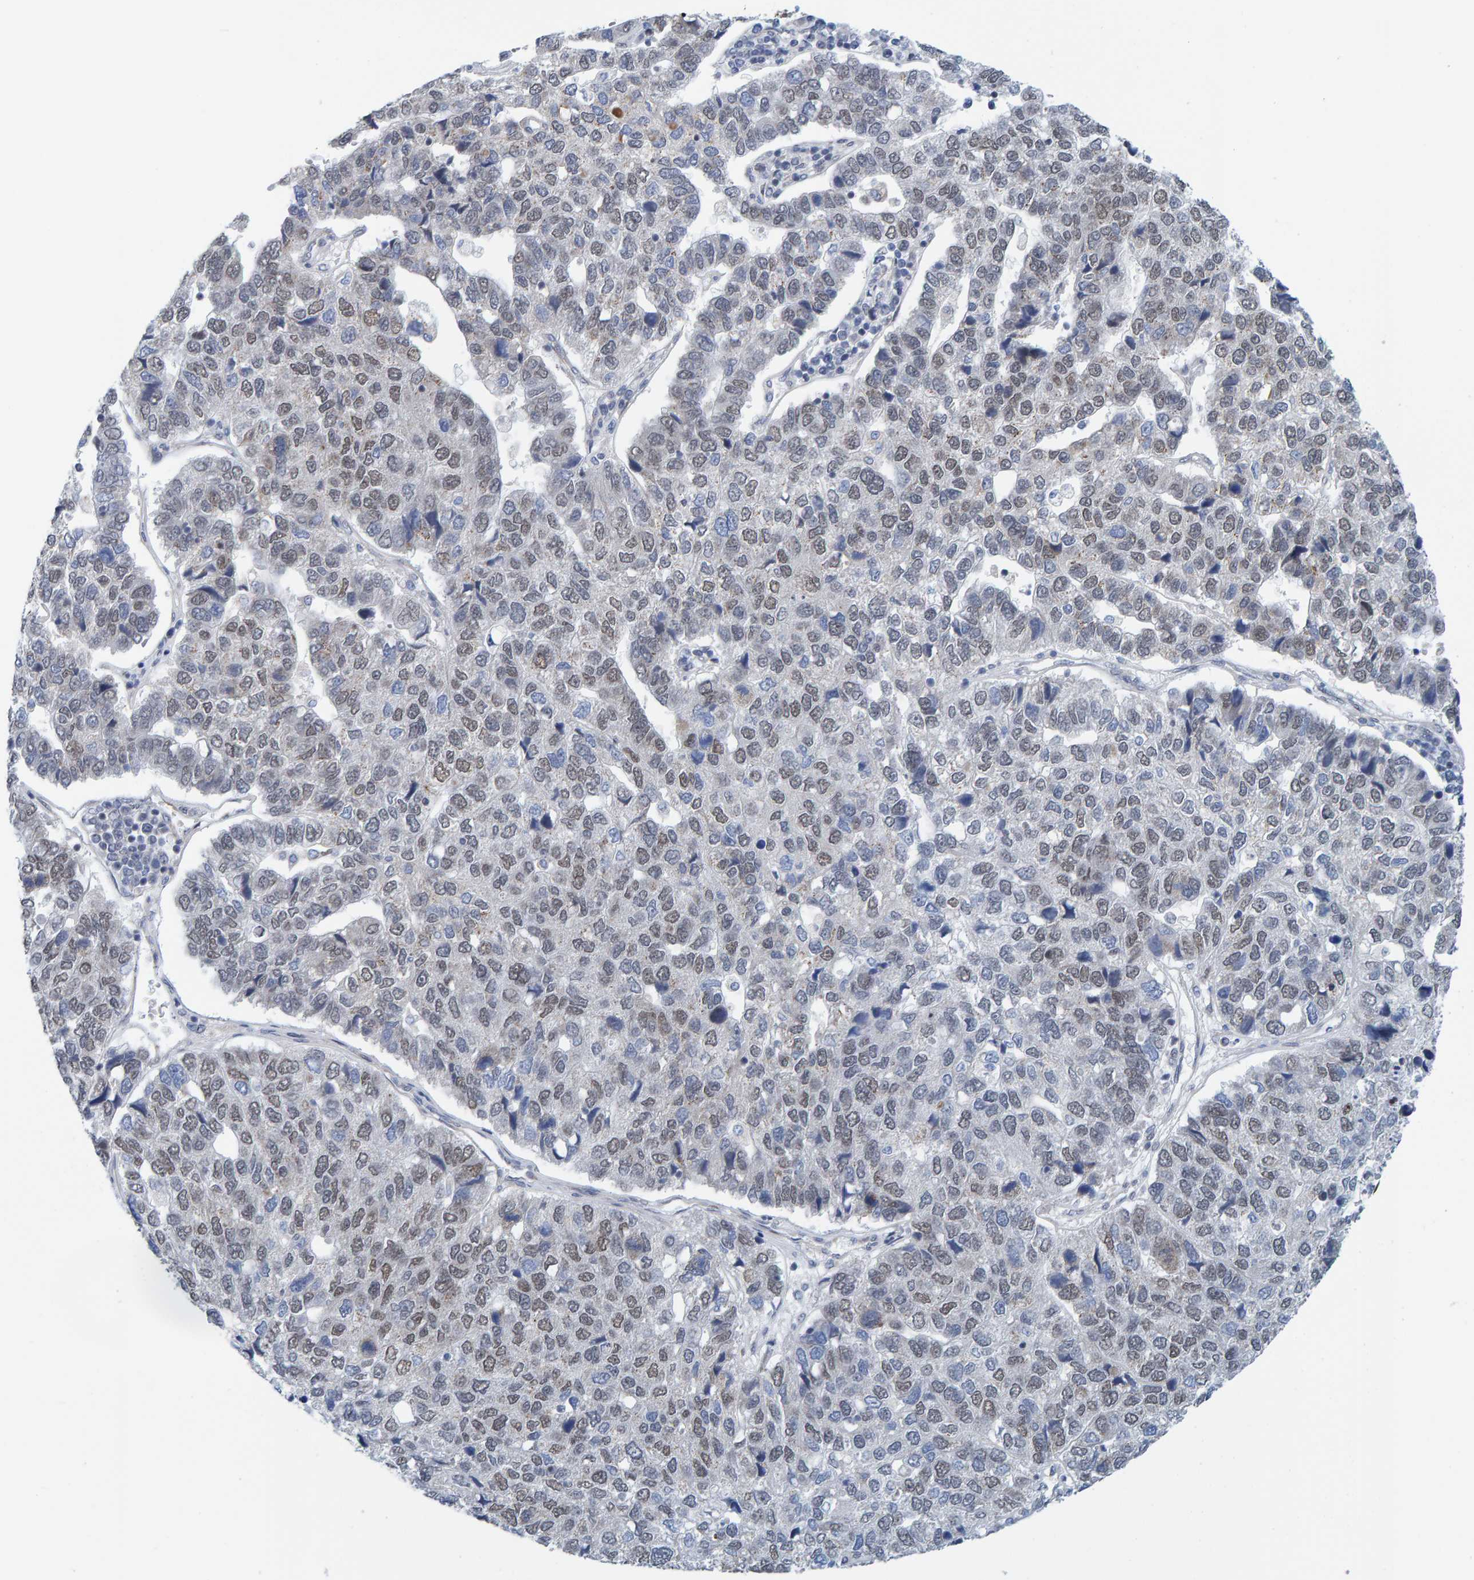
{"staining": {"intensity": "weak", "quantity": "25%-75%", "location": "nuclear"}, "tissue": "pancreatic cancer", "cell_type": "Tumor cells", "image_type": "cancer", "snomed": [{"axis": "morphology", "description": "Adenocarcinoma, NOS"}, {"axis": "topography", "description": "Pancreas"}], "caption": "Weak nuclear staining is present in about 25%-75% of tumor cells in pancreatic adenocarcinoma.", "gene": "SCRN2", "patient": {"sex": "female", "age": 61}}